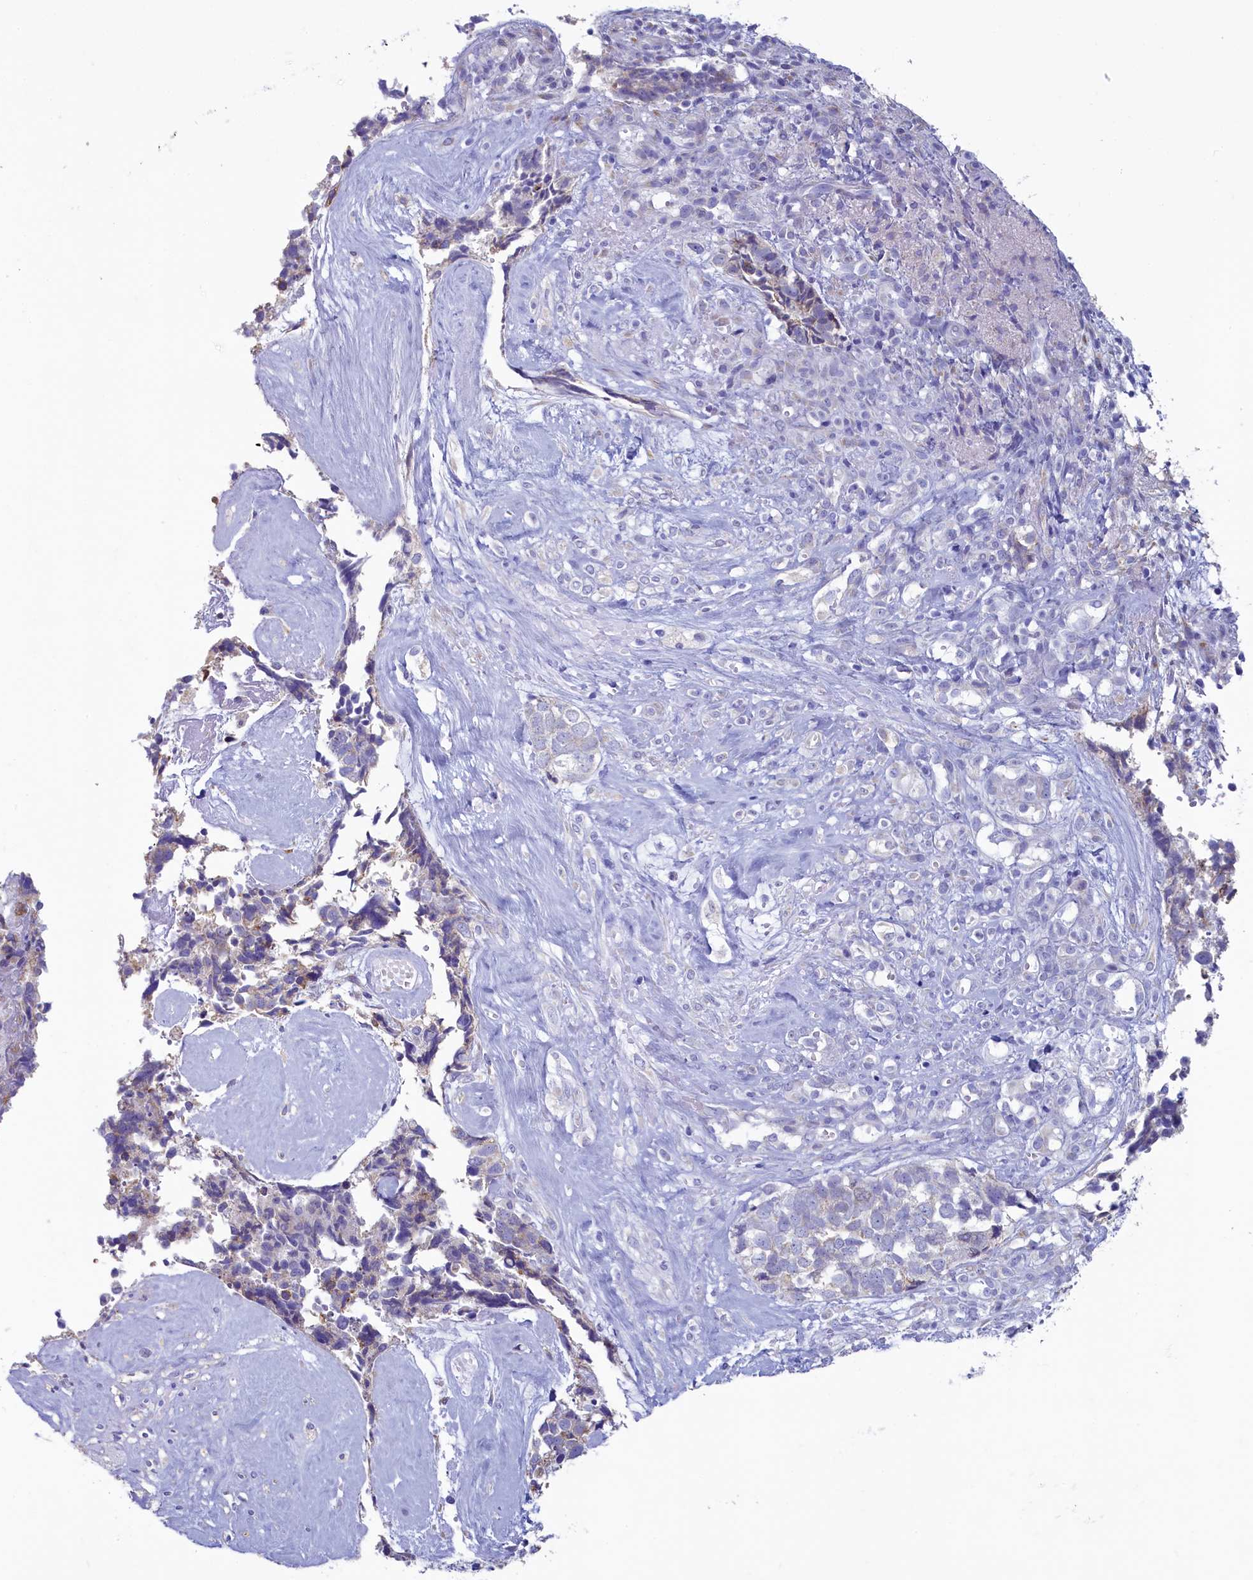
{"staining": {"intensity": "weak", "quantity": "<25%", "location": "cytoplasmic/membranous"}, "tissue": "cervical cancer", "cell_type": "Tumor cells", "image_type": "cancer", "snomed": [{"axis": "morphology", "description": "Squamous cell carcinoma, NOS"}, {"axis": "topography", "description": "Cervix"}], "caption": "The immunohistochemistry histopathology image has no significant positivity in tumor cells of cervical cancer tissue.", "gene": "SKA3", "patient": {"sex": "female", "age": 63}}